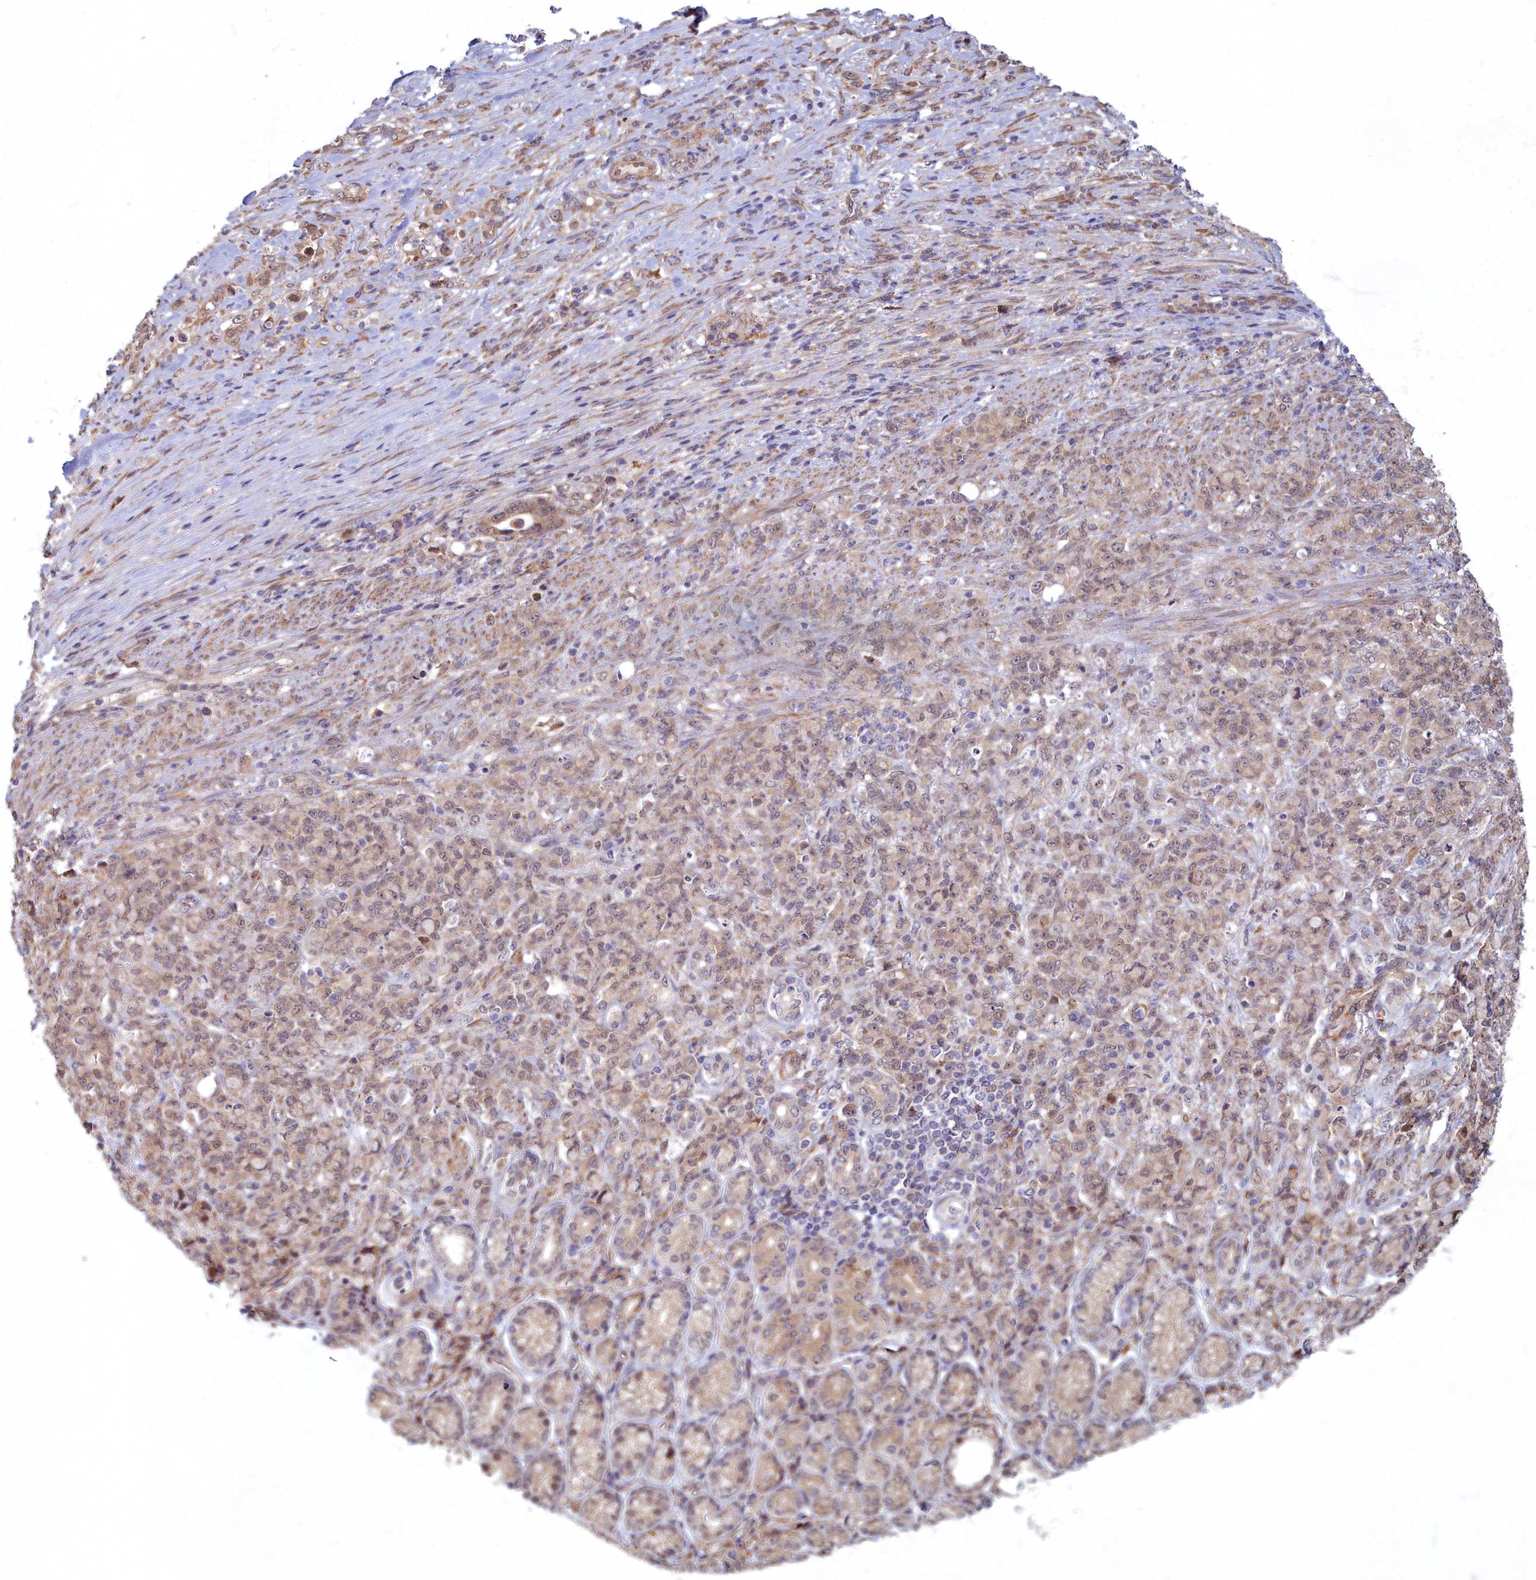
{"staining": {"intensity": "weak", "quantity": "25%-75%", "location": "nuclear"}, "tissue": "stomach cancer", "cell_type": "Tumor cells", "image_type": "cancer", "snomed": [{"axis": "morphology", "description": "Adenocarcinoma, NOS"}, {"axis": "topography", "description": "Stomach"}], "caption": "Stomach cancer (adenocarcinoma) was stained to show a protein in brown. There is low levels of weak nuclear expression in about 25%-75% of tumor cells. The protein is stained brown, and the nuclei are stained in blue (DAB (3,3'-diaminobenzidine) IHC with brightfield microscopy, high magnification).", "gene": "MAK16", "patient": {"sex": "female", "age": 79}}